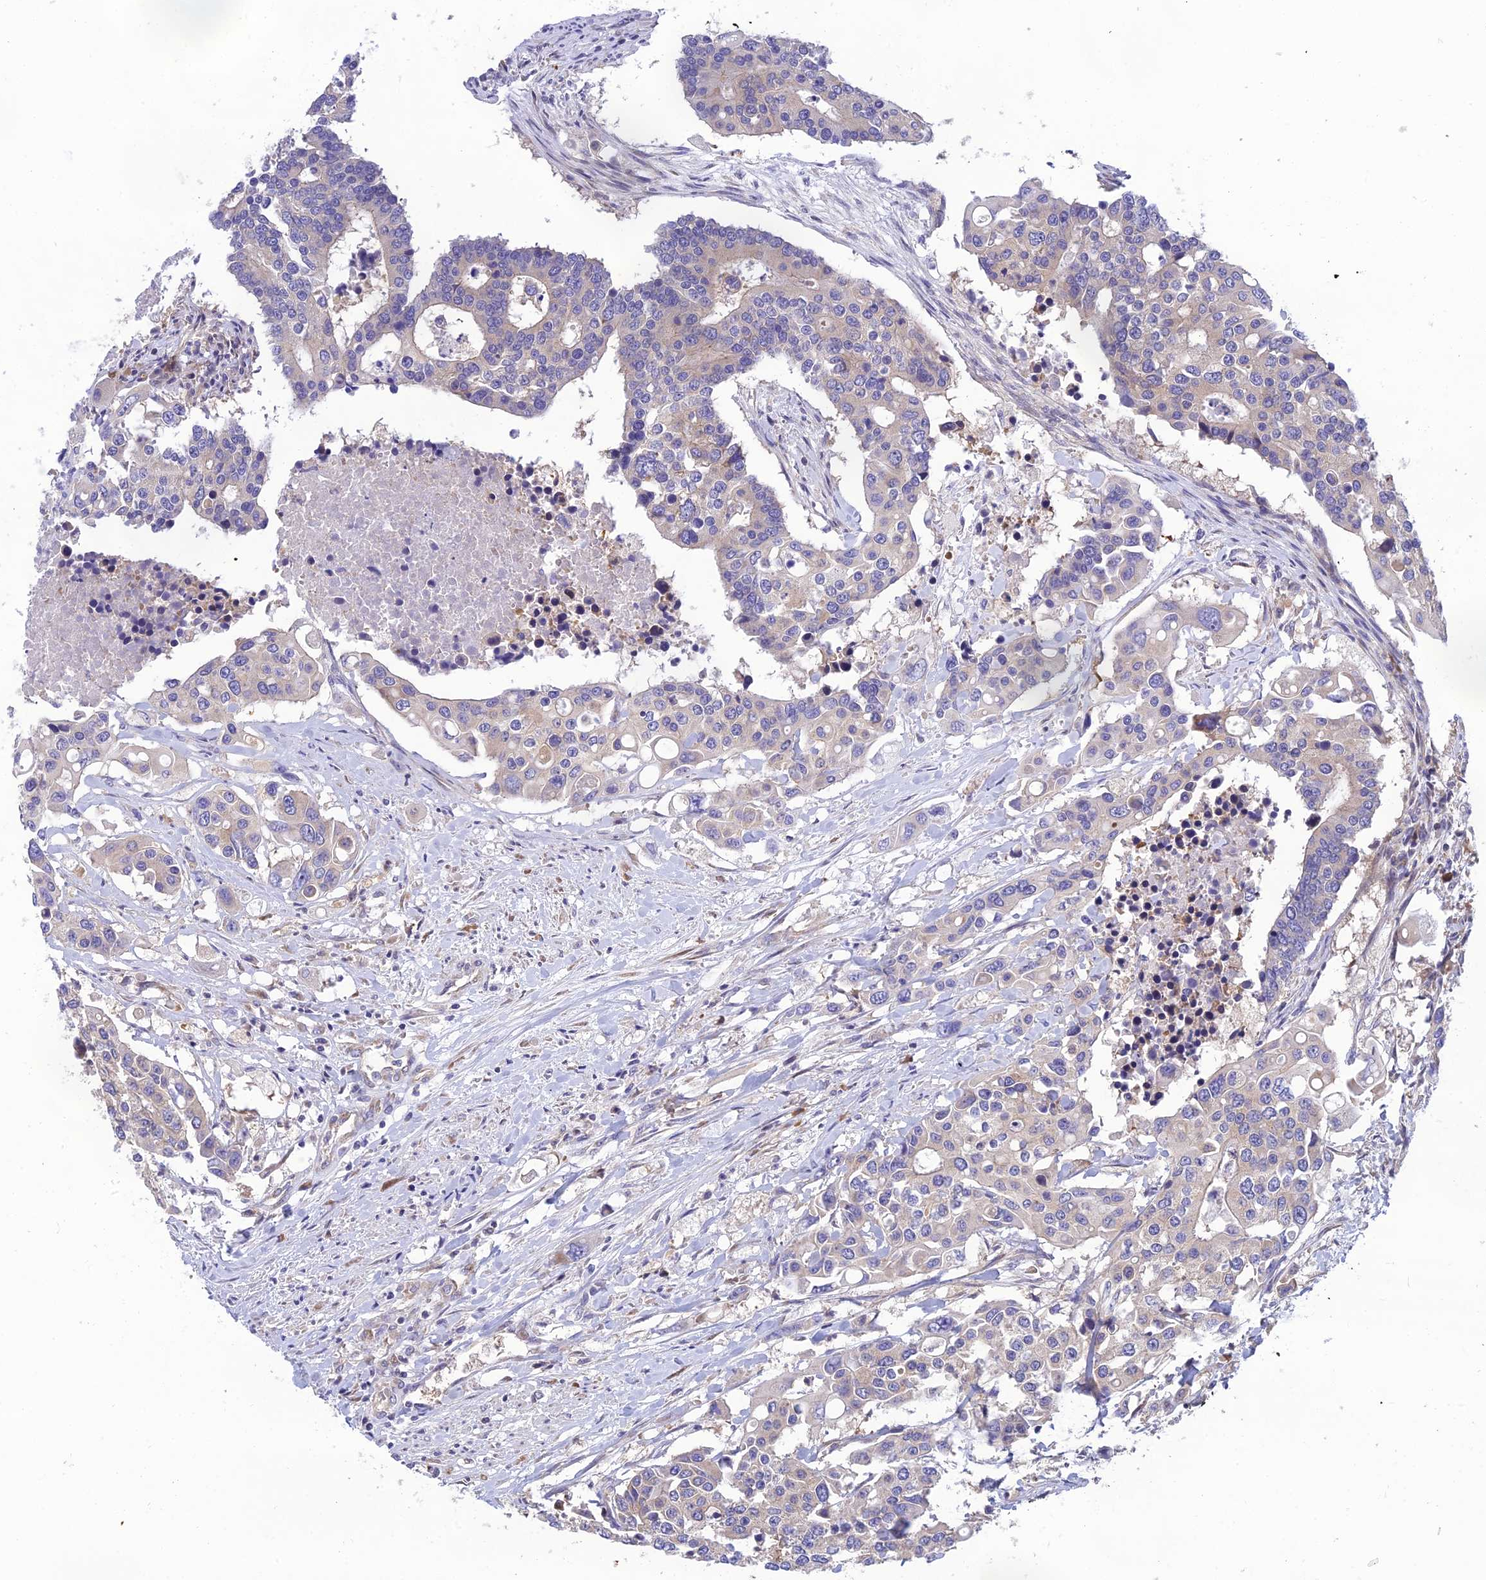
{"staining": {"intensity": "weak", "quantity": "<25%", "location": "cytoplasmic/membranous"}, "tissue": "colorectal cancer", "cell_type": "Tumor cells", "image_type": "cancer", "snomed": [{"axis": "morphology", "description": "Adenocarcinoma, NOS"}, {"axis": "topography", "description": "Colon"}], "caption": "DAB immunohistochemical staining of colorectal cancer exhibits no significant staining in tumor cells.", "gene": "CLCN7", "patient": {"sex": "male", "age": 77}}